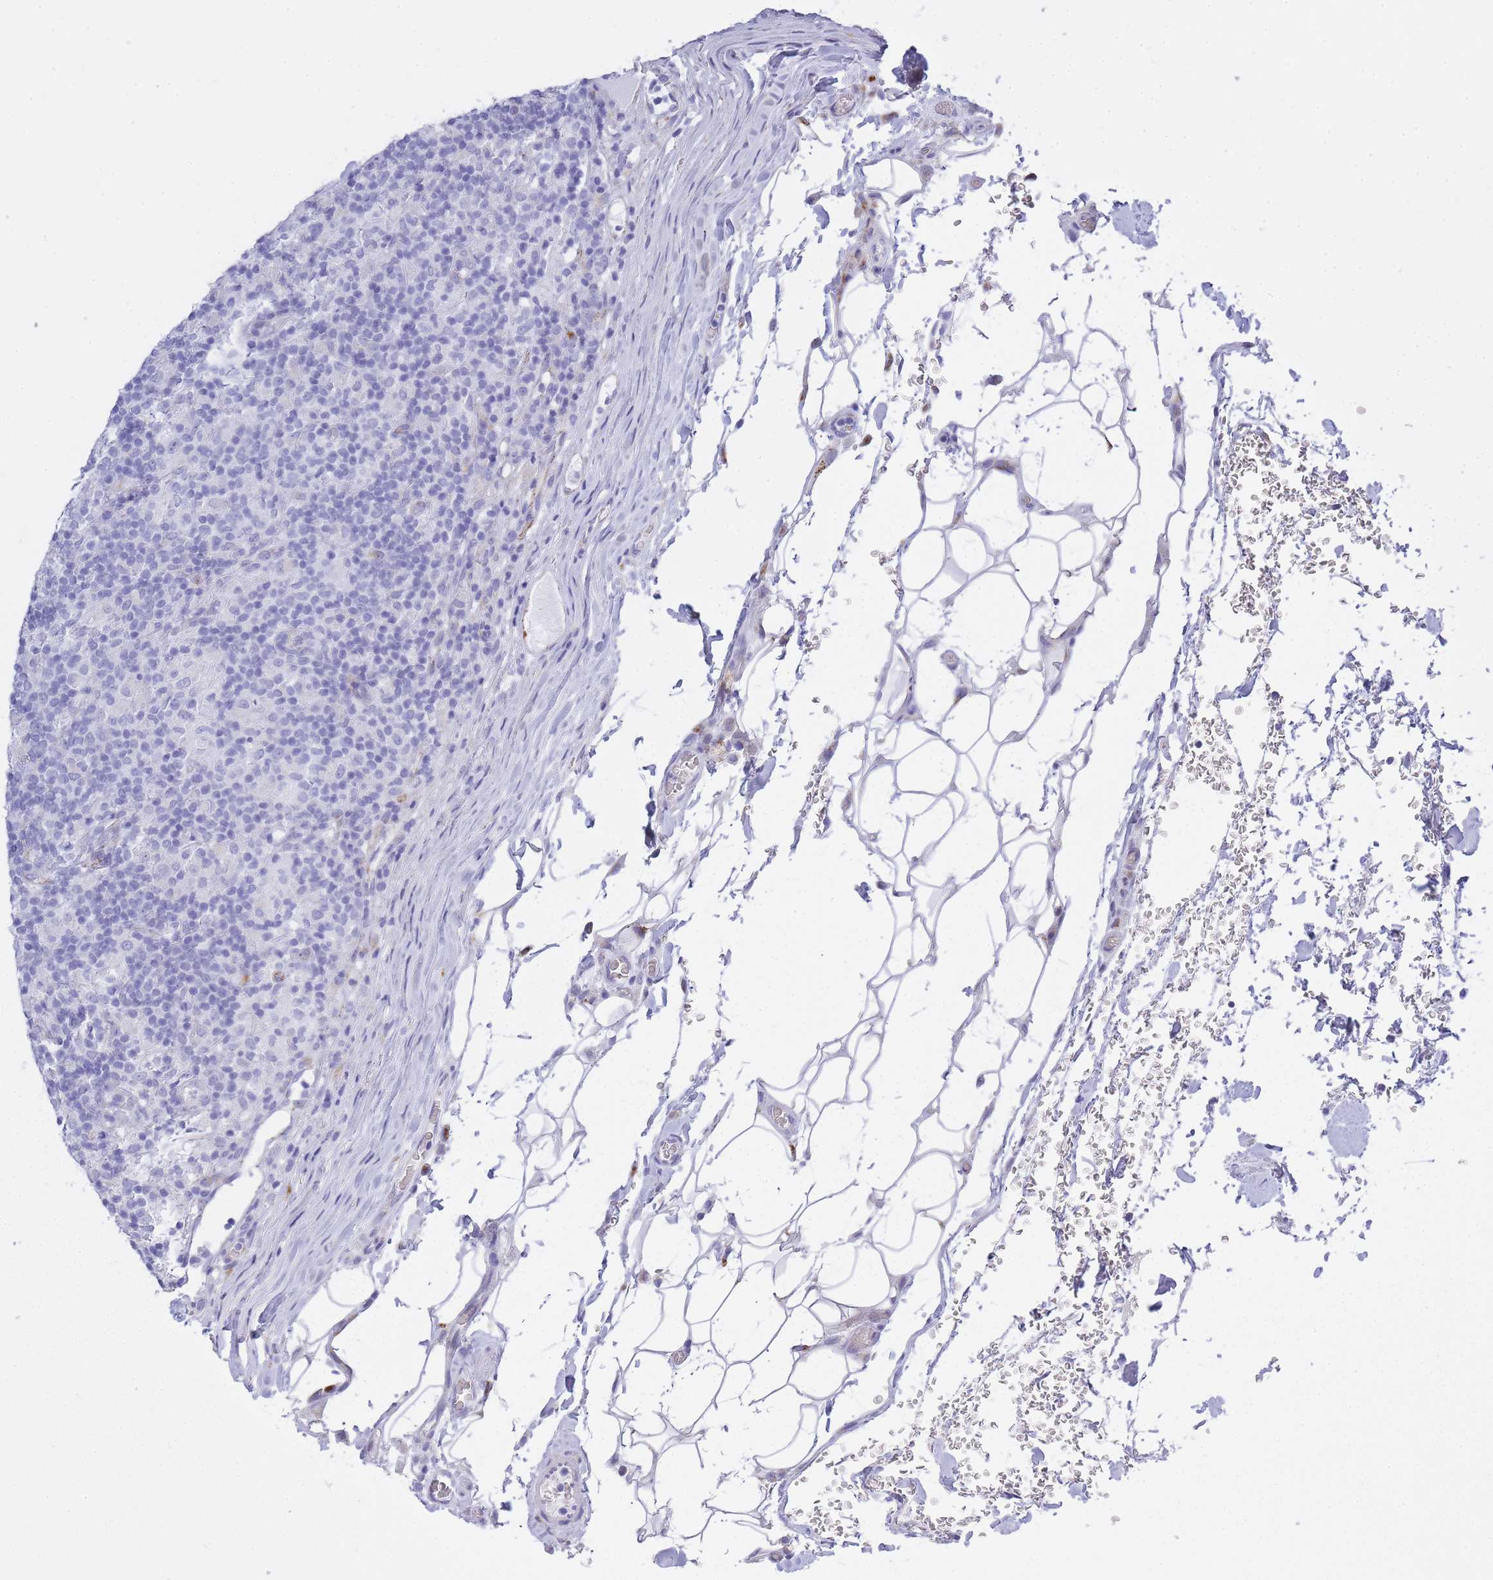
{"staining": {"intensity": "negative", "quantity": "none", "location": "none"}, "tissue": "lymphoma", "cell_type": "Tumor cells", "image_type": "cancer", "snomed": [{"axis": "morphology", "description": "Hodgkin's disease, NOS"}, {"axis": "topography", "description": "Lymph node"}], "caption": "This micrograph is of Hodgkin's disease stained with immunohistochemistry (IHC) to label a protein in brown with the nuclei are counter-stained blue. There is no expression in tumor cells. The staining was performed using DAB (3,3'-diaminobenzidine) to visualize the protein expression in brown, while the nuclei were stained in blue with hematoxylin (Magnification: 20x).", "gene": "RHO", "patient": {"sex": "male", "age": 70}}